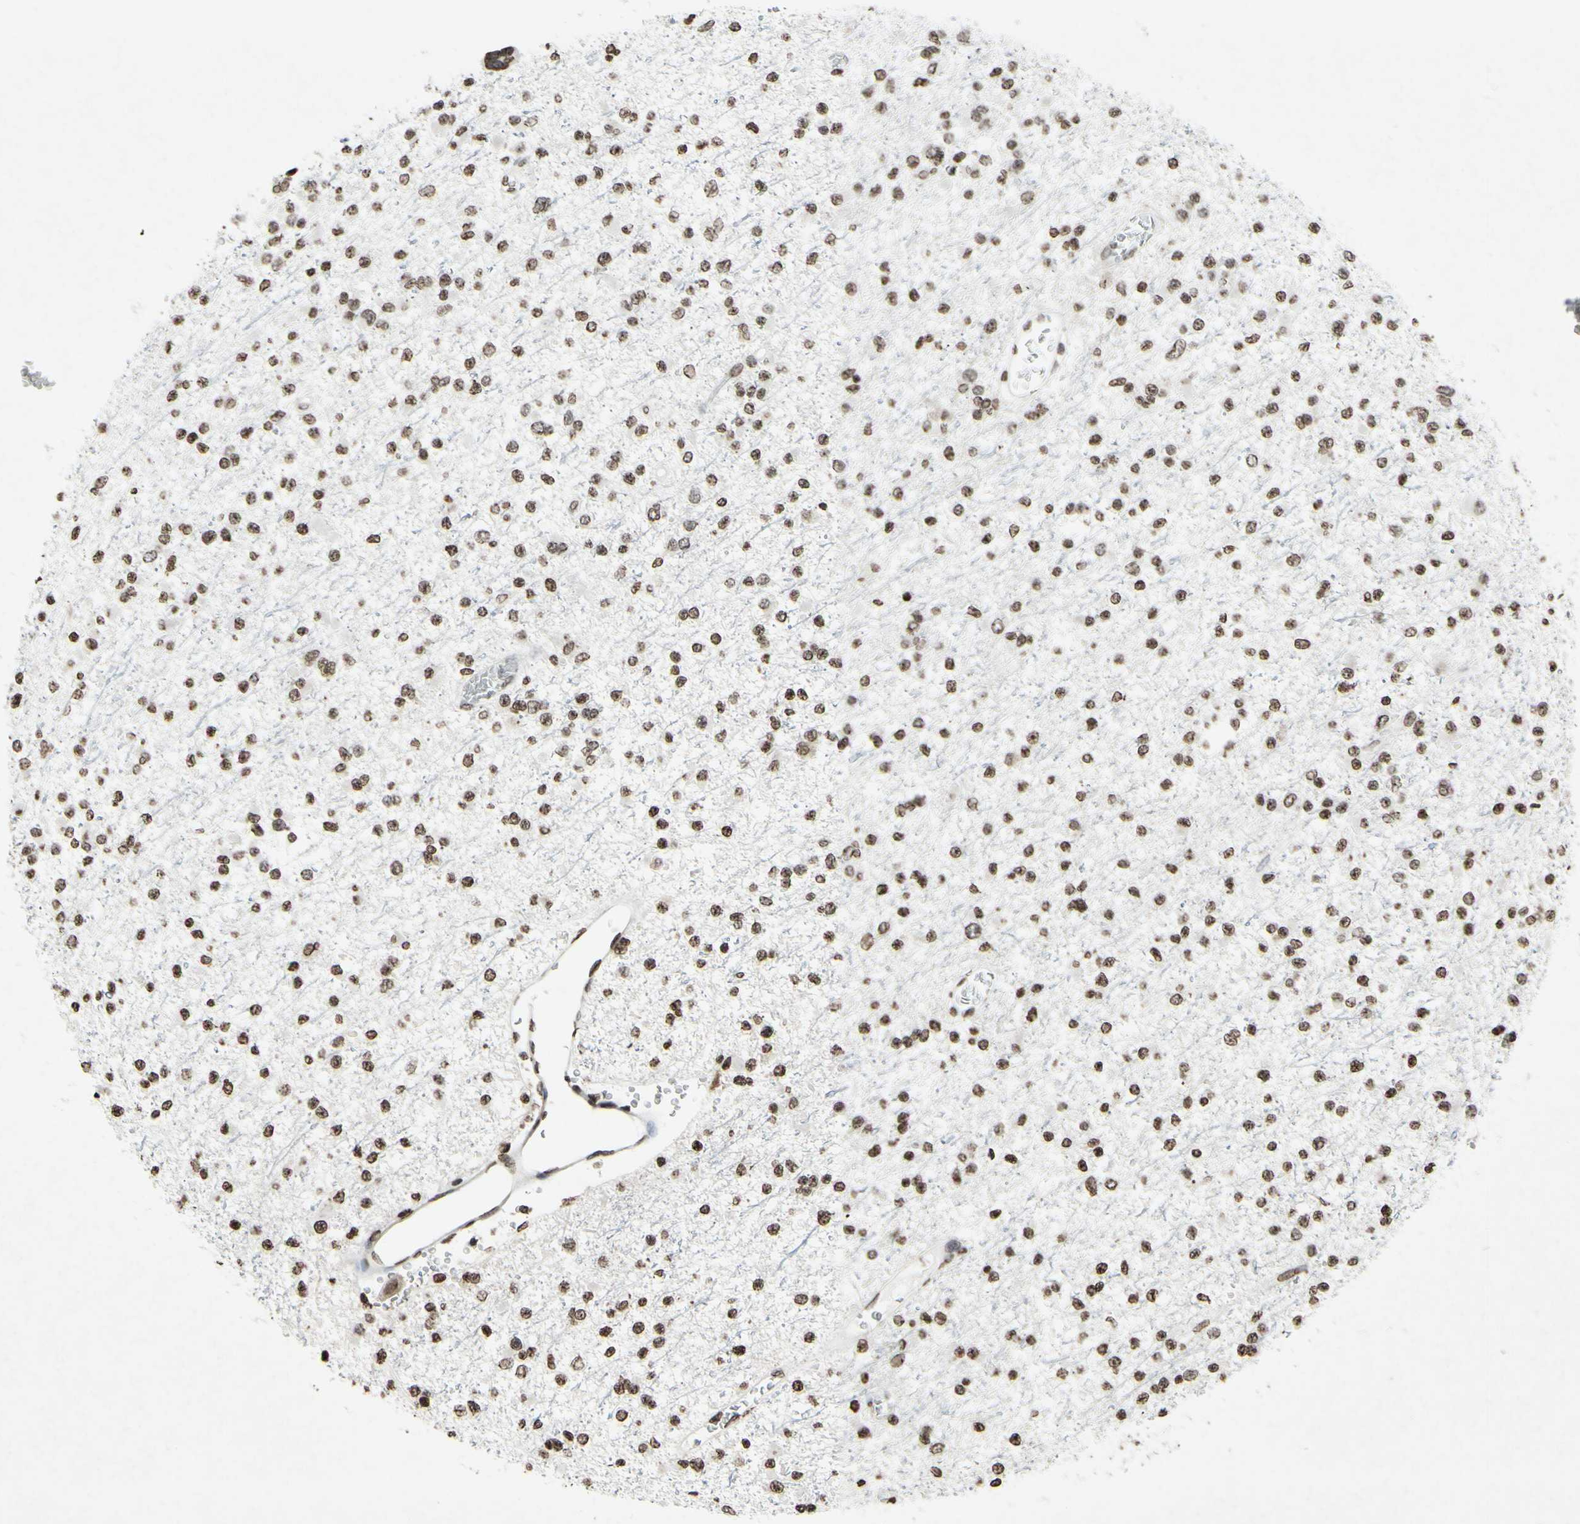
{"staining": {"intensity": "weak", "quantity": ">75%", "location": "cytoplasmic/membranous,nuclear"}, "tissue": "glioma", "cell_type": "Tumor cells", "image_type": "cancer", "snomed": [{"axis": "morphology", "description": "Glioma, malignant, Low grade"}, {"axis": "topography", "description": "Brain"}], "caption": "Malignant glioma (low-grade) stained with DAB (3,3'-diaminobenzidine) immunohistochemistry (IHC) demonstrates low levels of weak cytoplasmic/membranous and nuclear staining in about >75% of tumor cells.", "gene": "CD79B", "patient": {"sex": "female", "age": 22}}